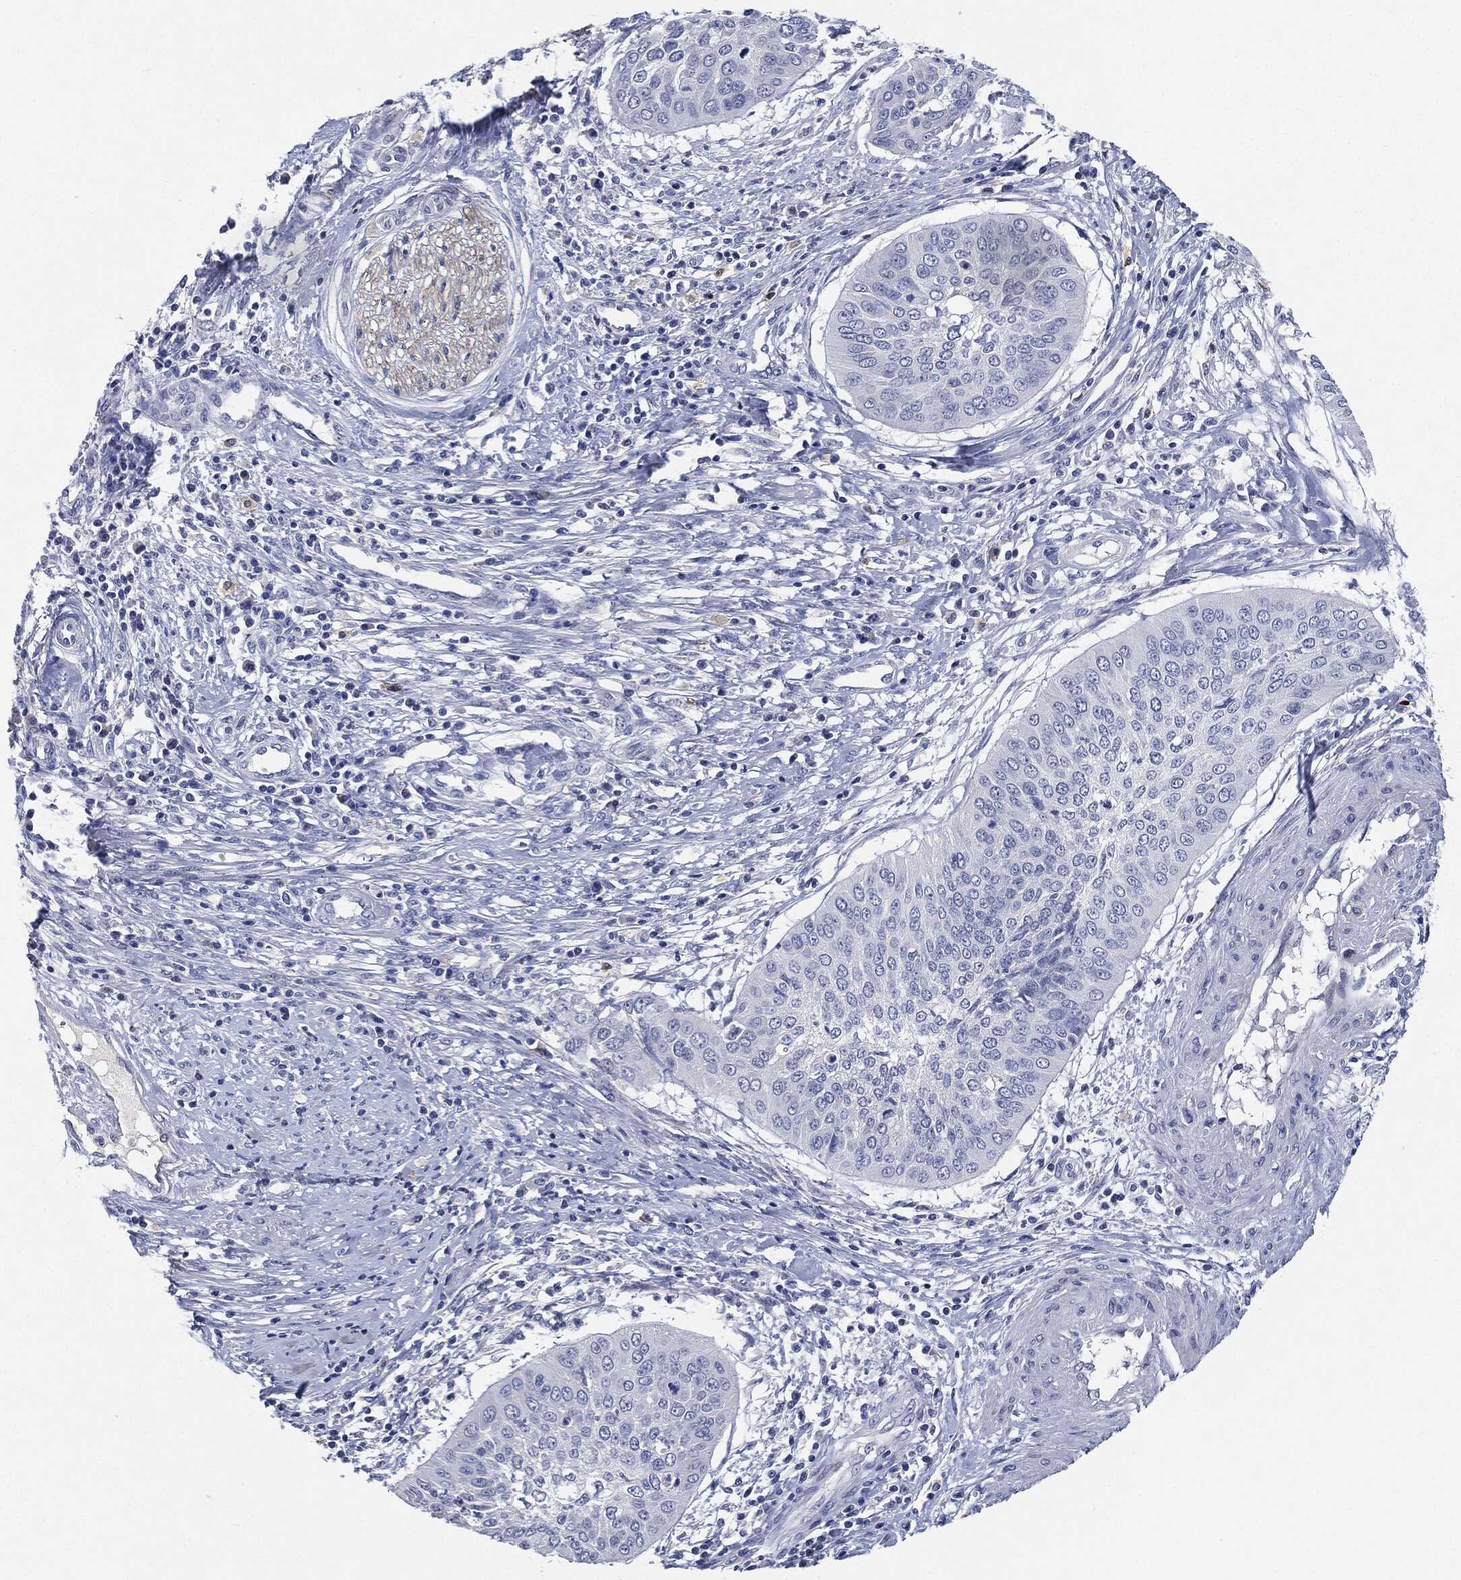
{"staining": {"intensity": "negative", "quantity": "none", "location": "none"}, "tissue": "cervical cancer", "cell_type": "Tumor cells", "image_type": "cancer", "snomed": [{"axis": "morphology", "description": "Normal tissue, NOS"}, {"axis": "morphology", "description": "Squamous cell carcinoma, NOS"}, {"axis": "topography", "description": "Cervix"}], "caption": "High power microscopy photomicrograph of an immunohistochemistry (IHC) micrograph of squamous cell carcinoma (cervical), revealing no significant staining in tumor cells.", "gene": "NTRK1", "patient": {"sex": "female", "age": 39}}